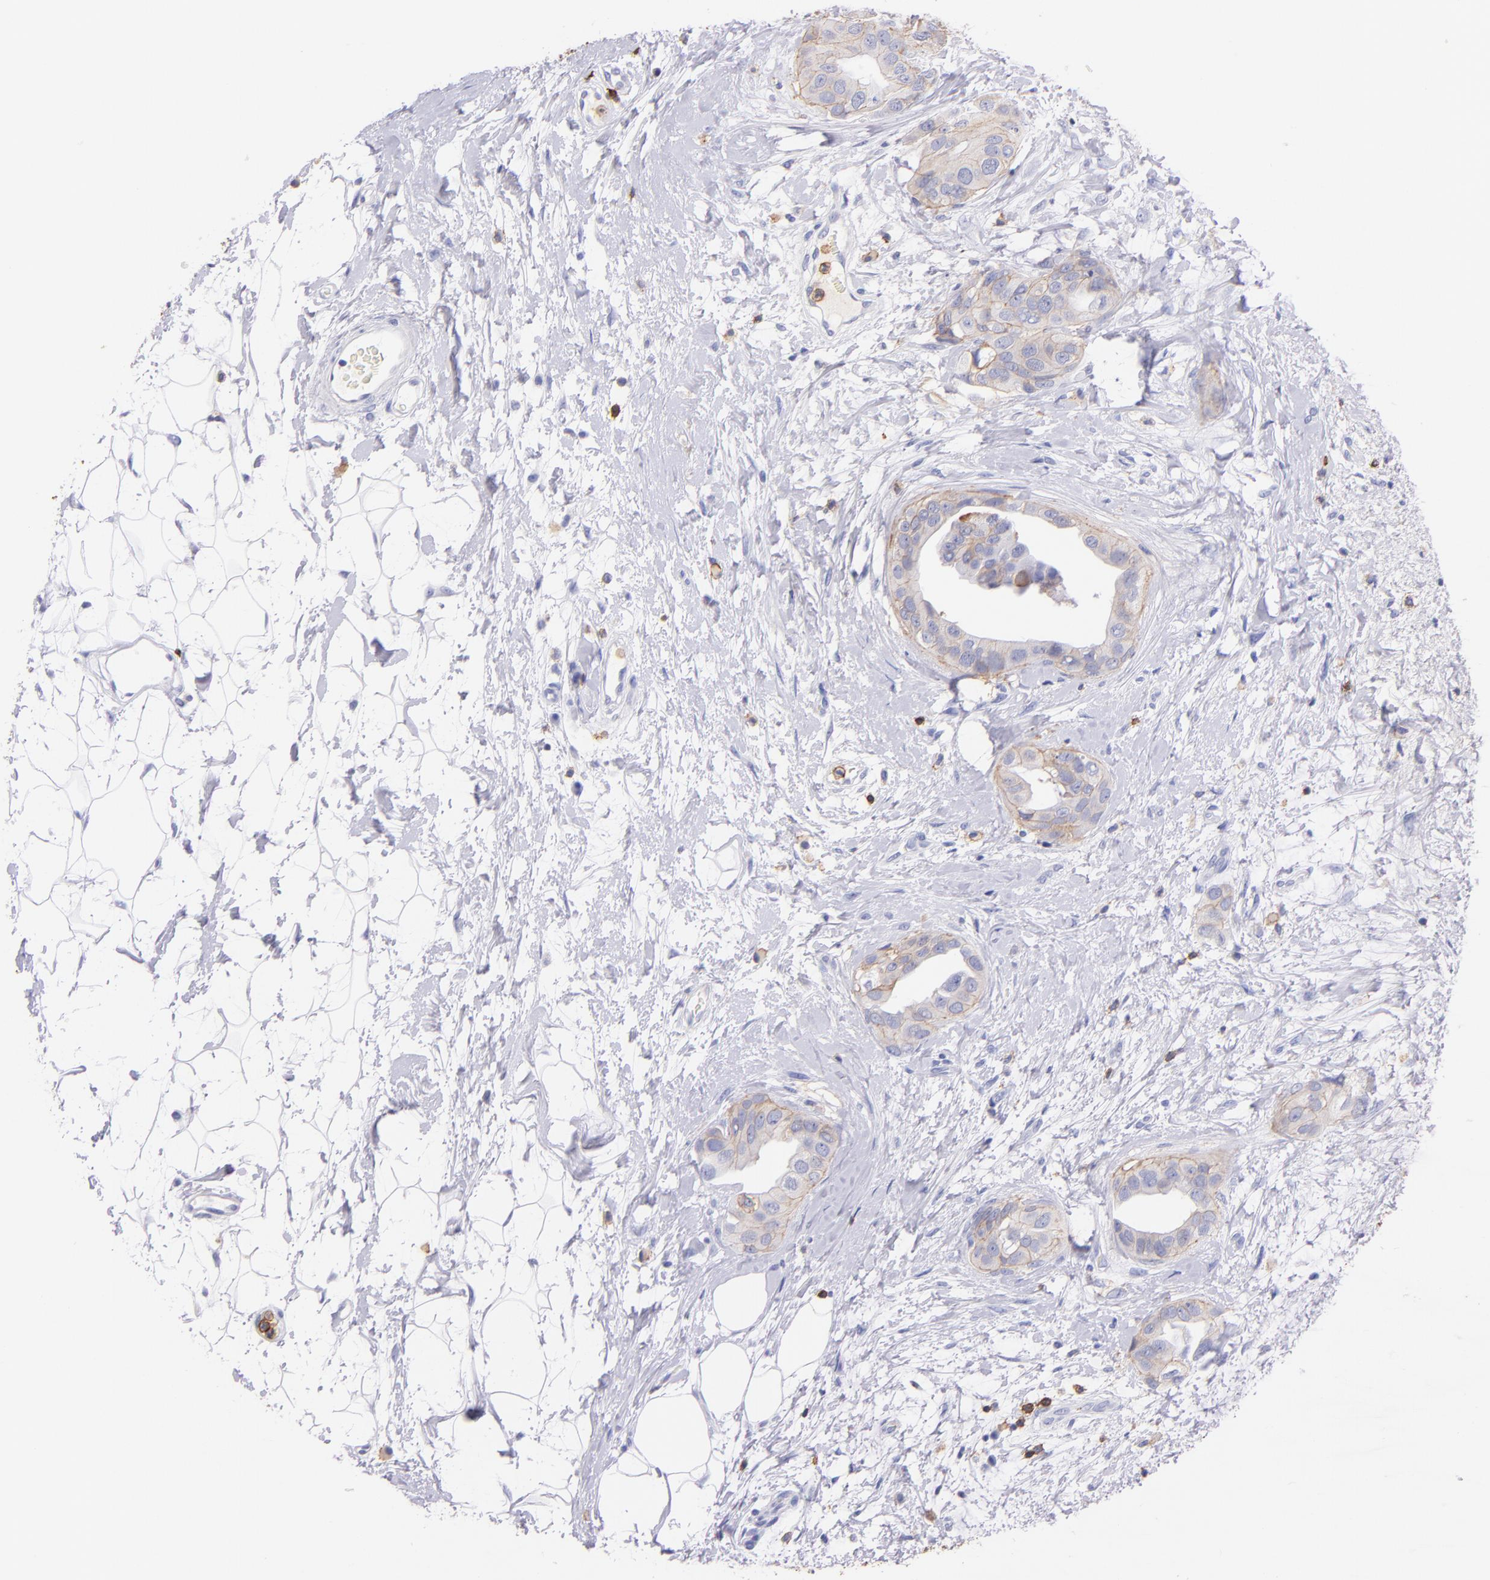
{"staining": {"intensity": "weak", "quantity": "25%-75%", "location": "cytoplasmic/membranous"}, "tissue": "breast cancer", "cell_type": "Tumor cells", "image_type": "cancer", "snomed": [{"axis": "morphology", "description": "Duct carcinoma"}, {"axis": "topography", "description": "Breast"}], "caption": "Intraductal carcinoma (breast) stained with IHC demonstrates weak cytoplasmic/membranous positivity in about 25%-75% of tumor cells. (brown staining indicates protein expression, while blue staining denotes nuclei).", "gene": "SPN", "patient": {"sex": "female", "age": 40}}